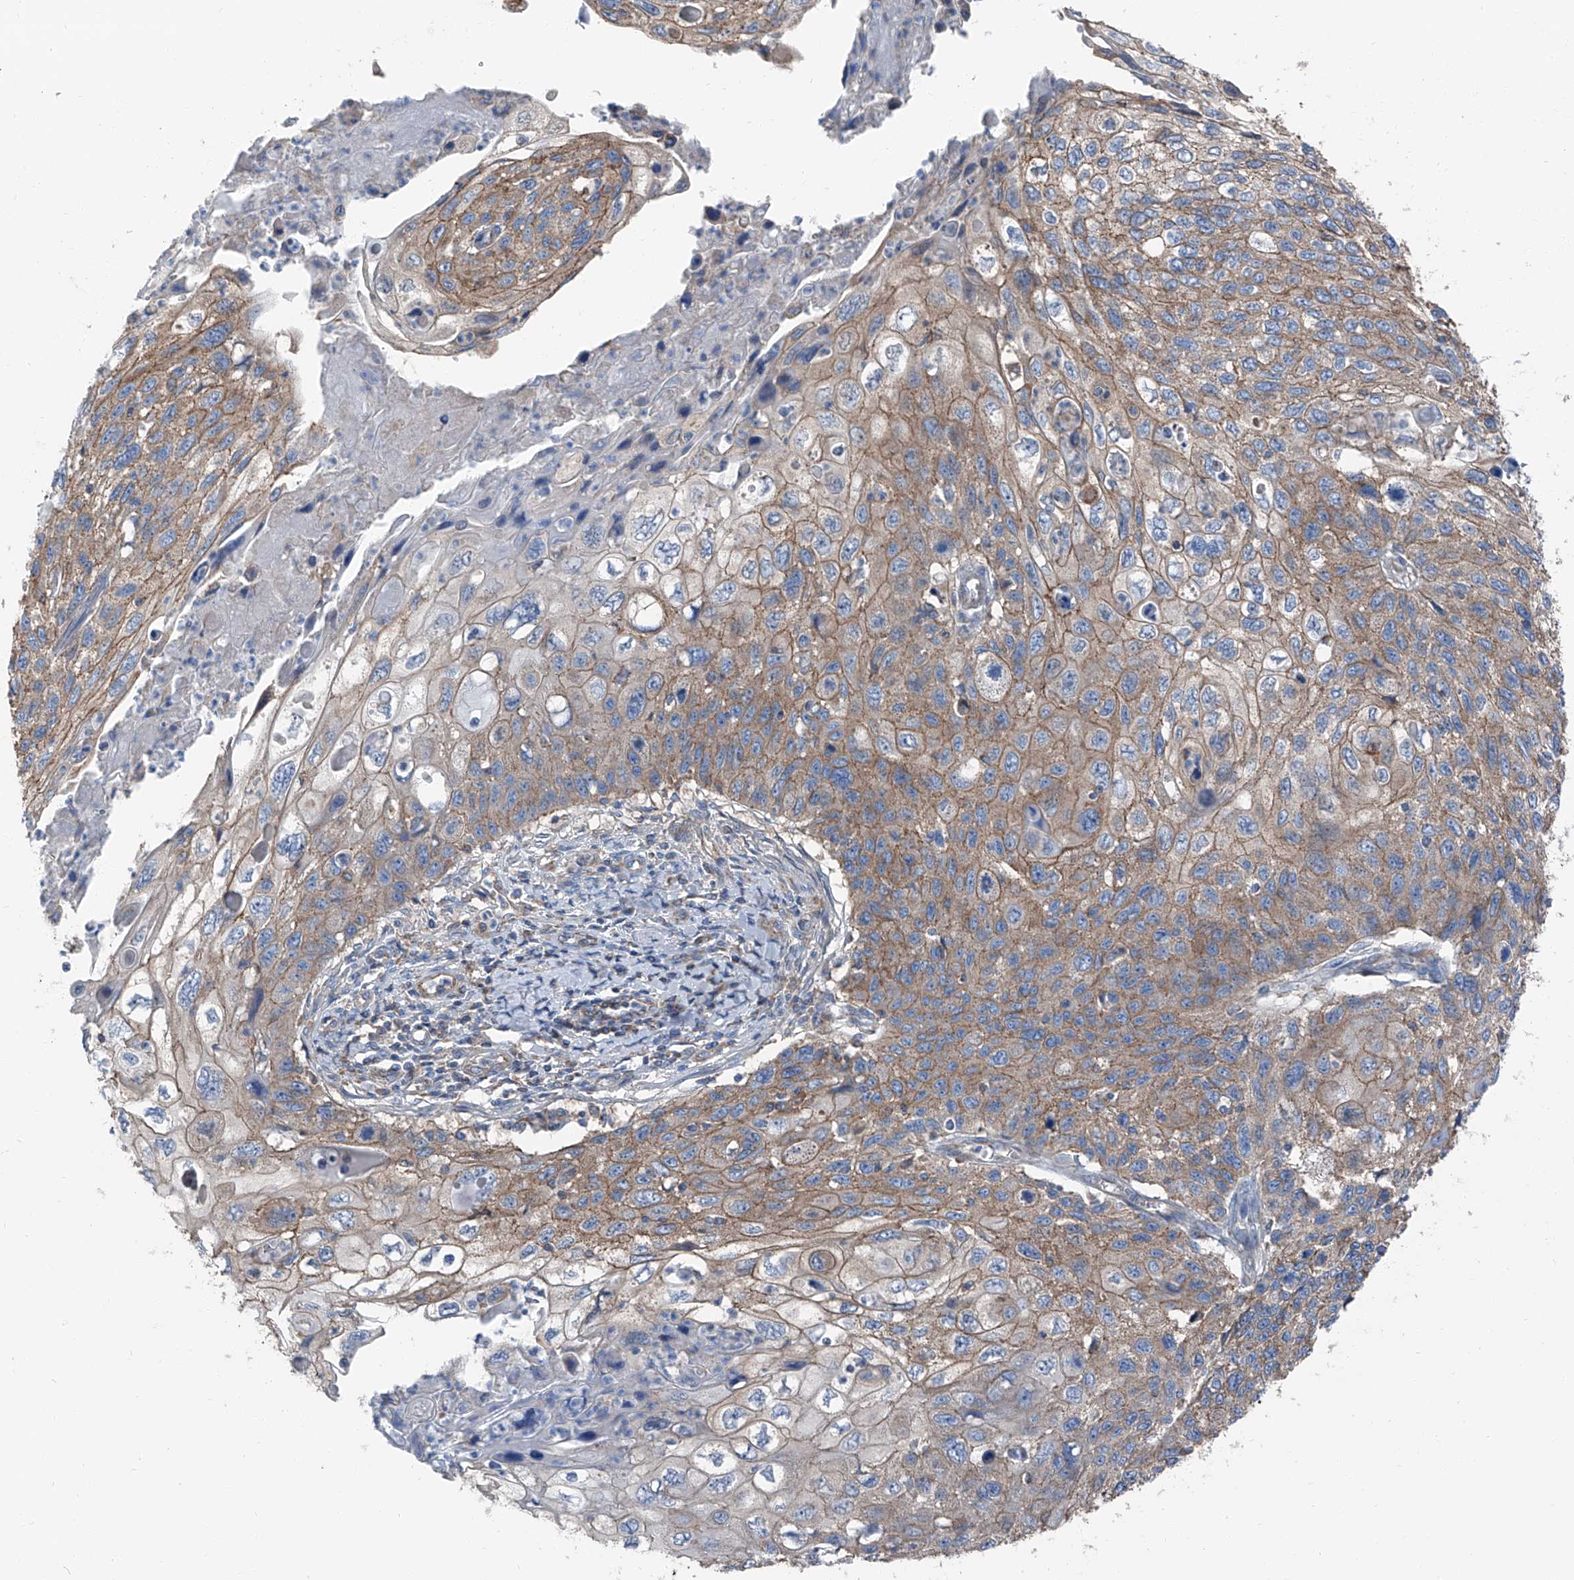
{"staining": {"intensity": "moderate", "quantity": ">75%", "location": "cytoplasmic/membranous"}, "tissue": "cervical cancer", "cell_type": "Tumor cells", "image_type": "cancer", "snomed": [{"axis": "morphology", "description": "Squamous cell carcinoma, NOS"}, {"axis": "topography", "description": "Cervix"}], "caption": "About >75% of tumor cells in human cervical squamous cell carcinoma reveal moderate cytoplasmic/membranous protein positivity as visualized by brown immunohistochemical staining.", "gene": "GPR142", "patient": {"sex": "female", "age": 70}}